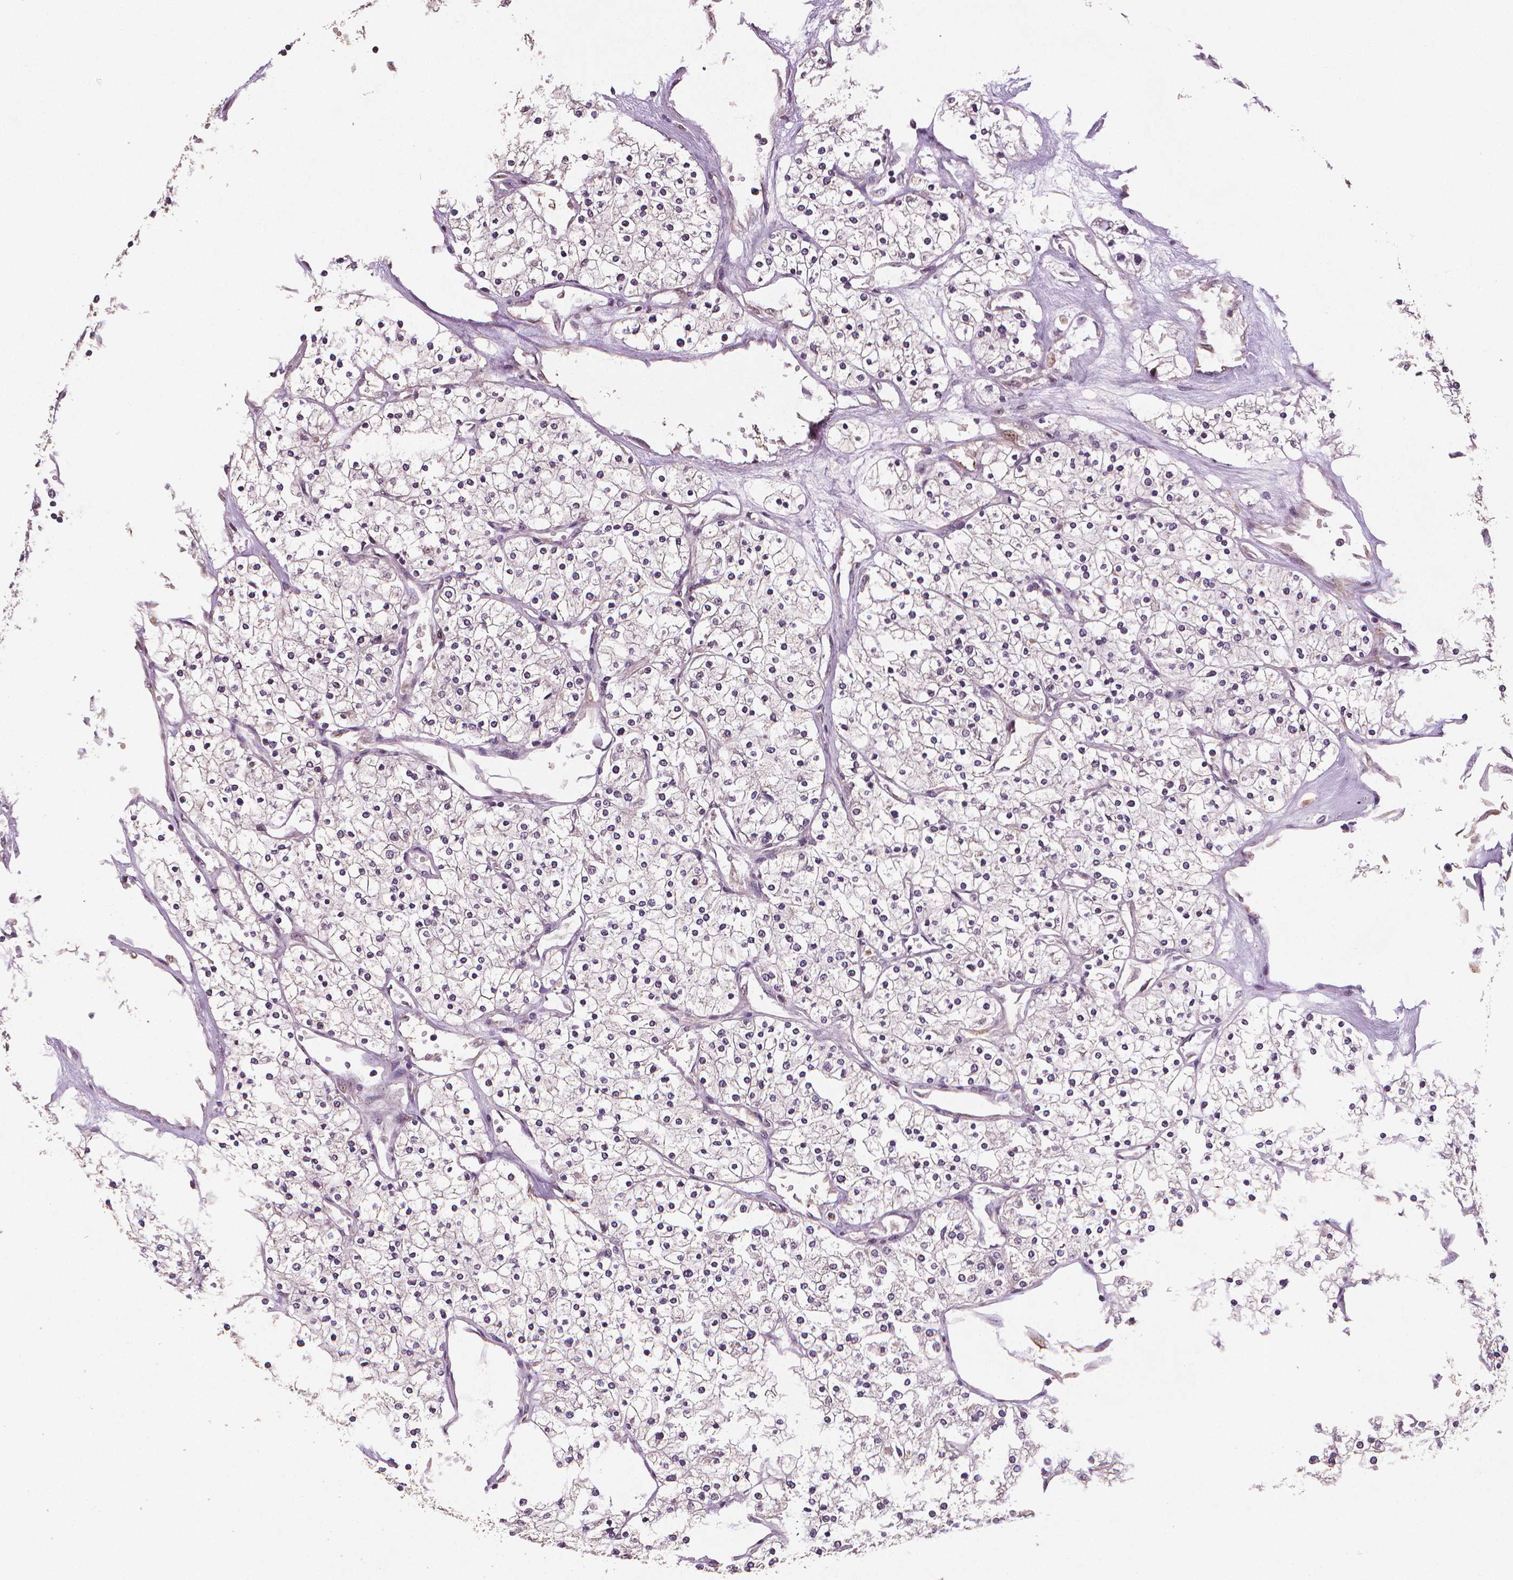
{"staining": {"intensity": "negative", "quantity": "none", "location": "none"}, "tissue": "renal cancer", "cell_type": "Tumor cells", "image_type": "cancer", "snomed": [{"axis": "morphology", "description": "Adenocarcinoma, NOS"}, {"axis": "topography", "description": "Kidney"}], "caption": "The image displays no significant staining in tumor cells of renal cancer (adenocarcinoma).", "gene": "STAT3", "patient": {"sex": "male", "age": 80}}